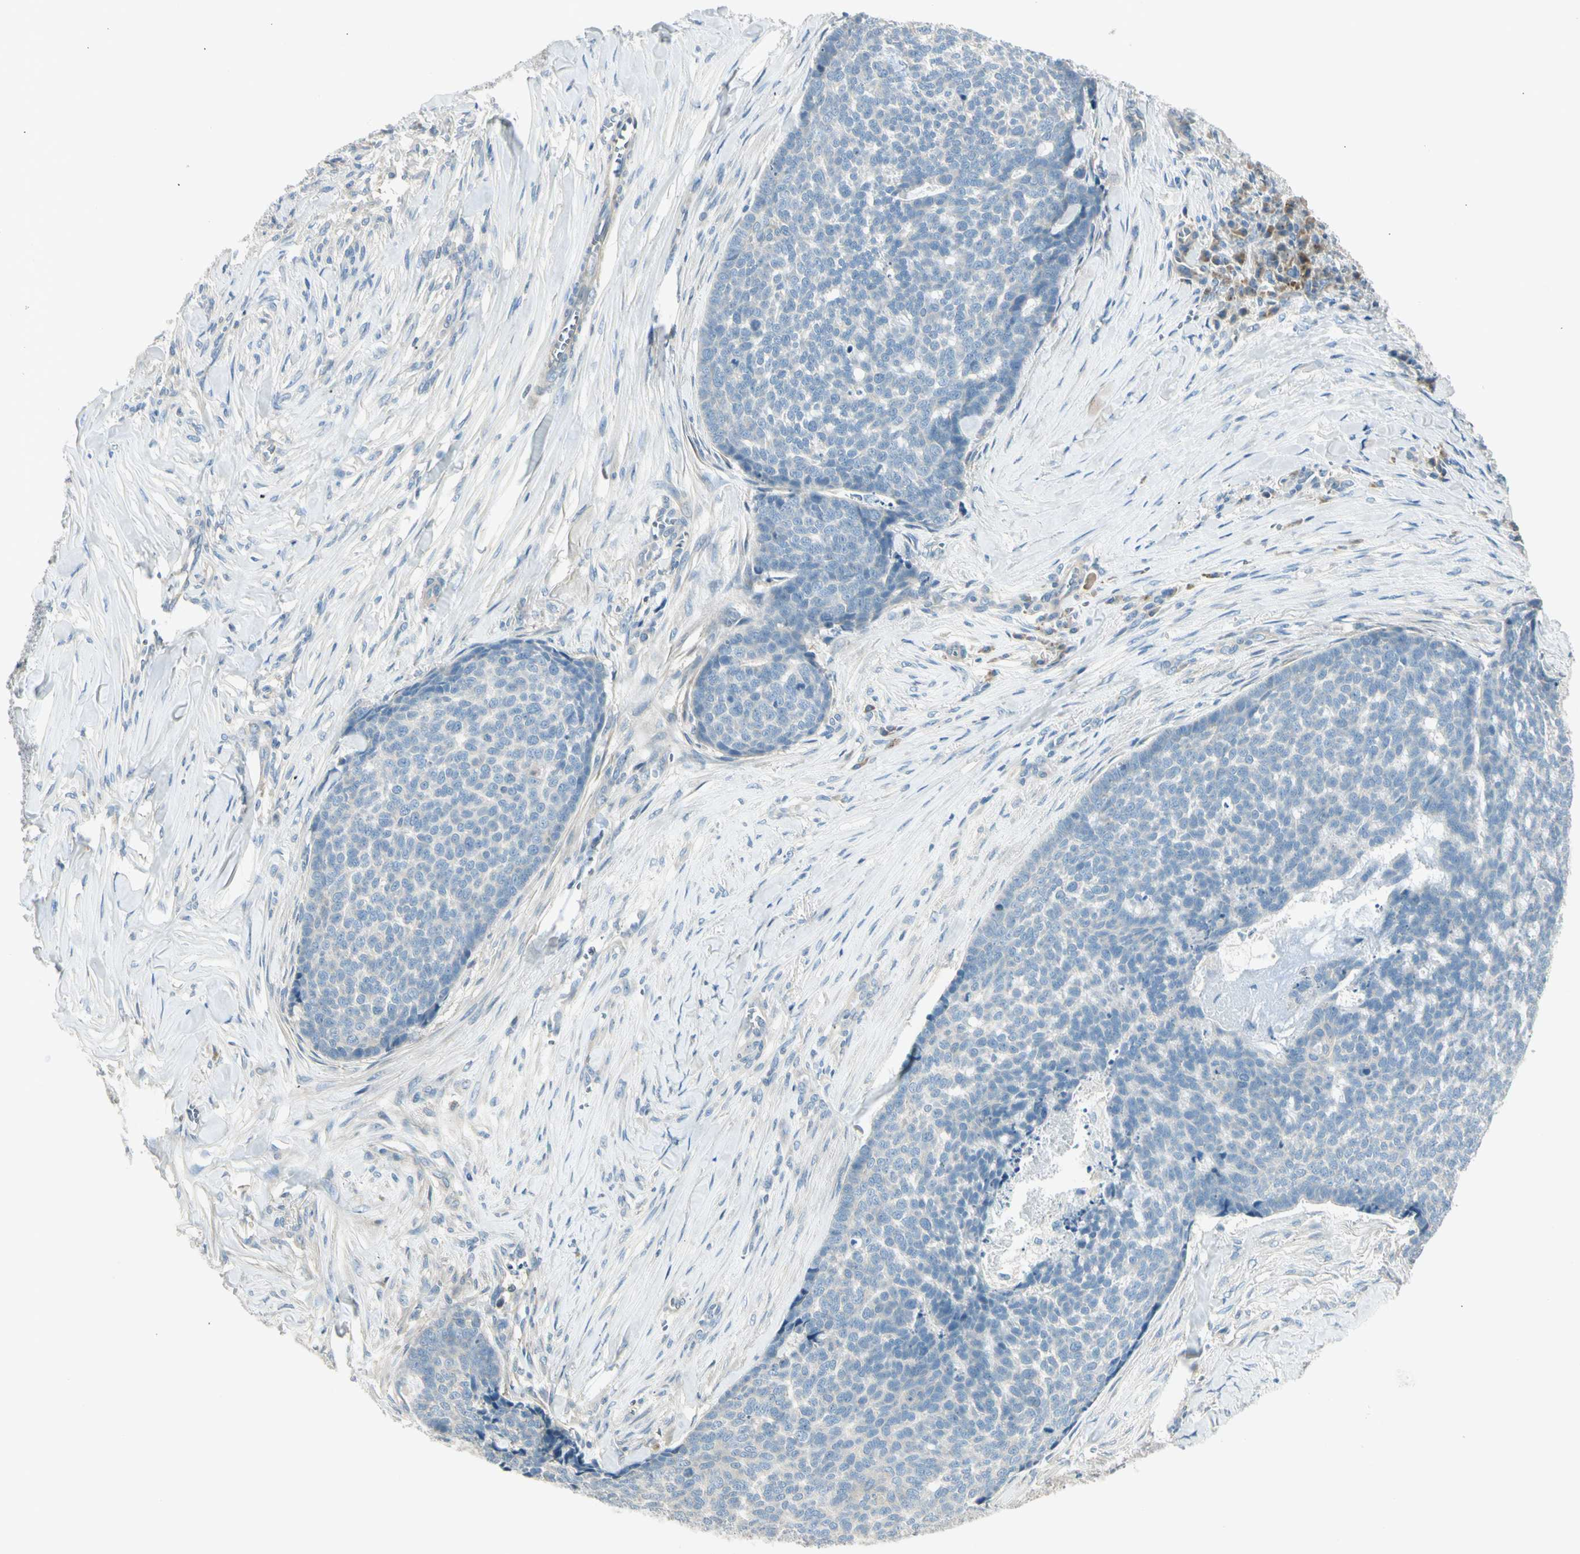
{"staining": {"intensity": "negative", "quantity": "none", "location": "none"}, "tissue": "skin cancer", "cell_type": "Tumor cells", "image_type": "cancer", "snomed": [{"axis": "morphology", "description": "Basal cell carcinoma"}, {"axis": "topography", "description": "Skin"}], "caption": "High magnification brightfield microscopy of skin cancer (basal cell carcinoma) stained with DAB (3,3'-diaminobenzidine) (brown) and counterstained with hematoxylin (blue): tumor cells show no significant expression. The staining was performed using DAB to visualize the protein expression in brown, while the nuclei were stained in blue with hematoxylin (Magnification: 20x).", "gene": "ADGRA3", "patient": {"sex": "male", "age": 84}}